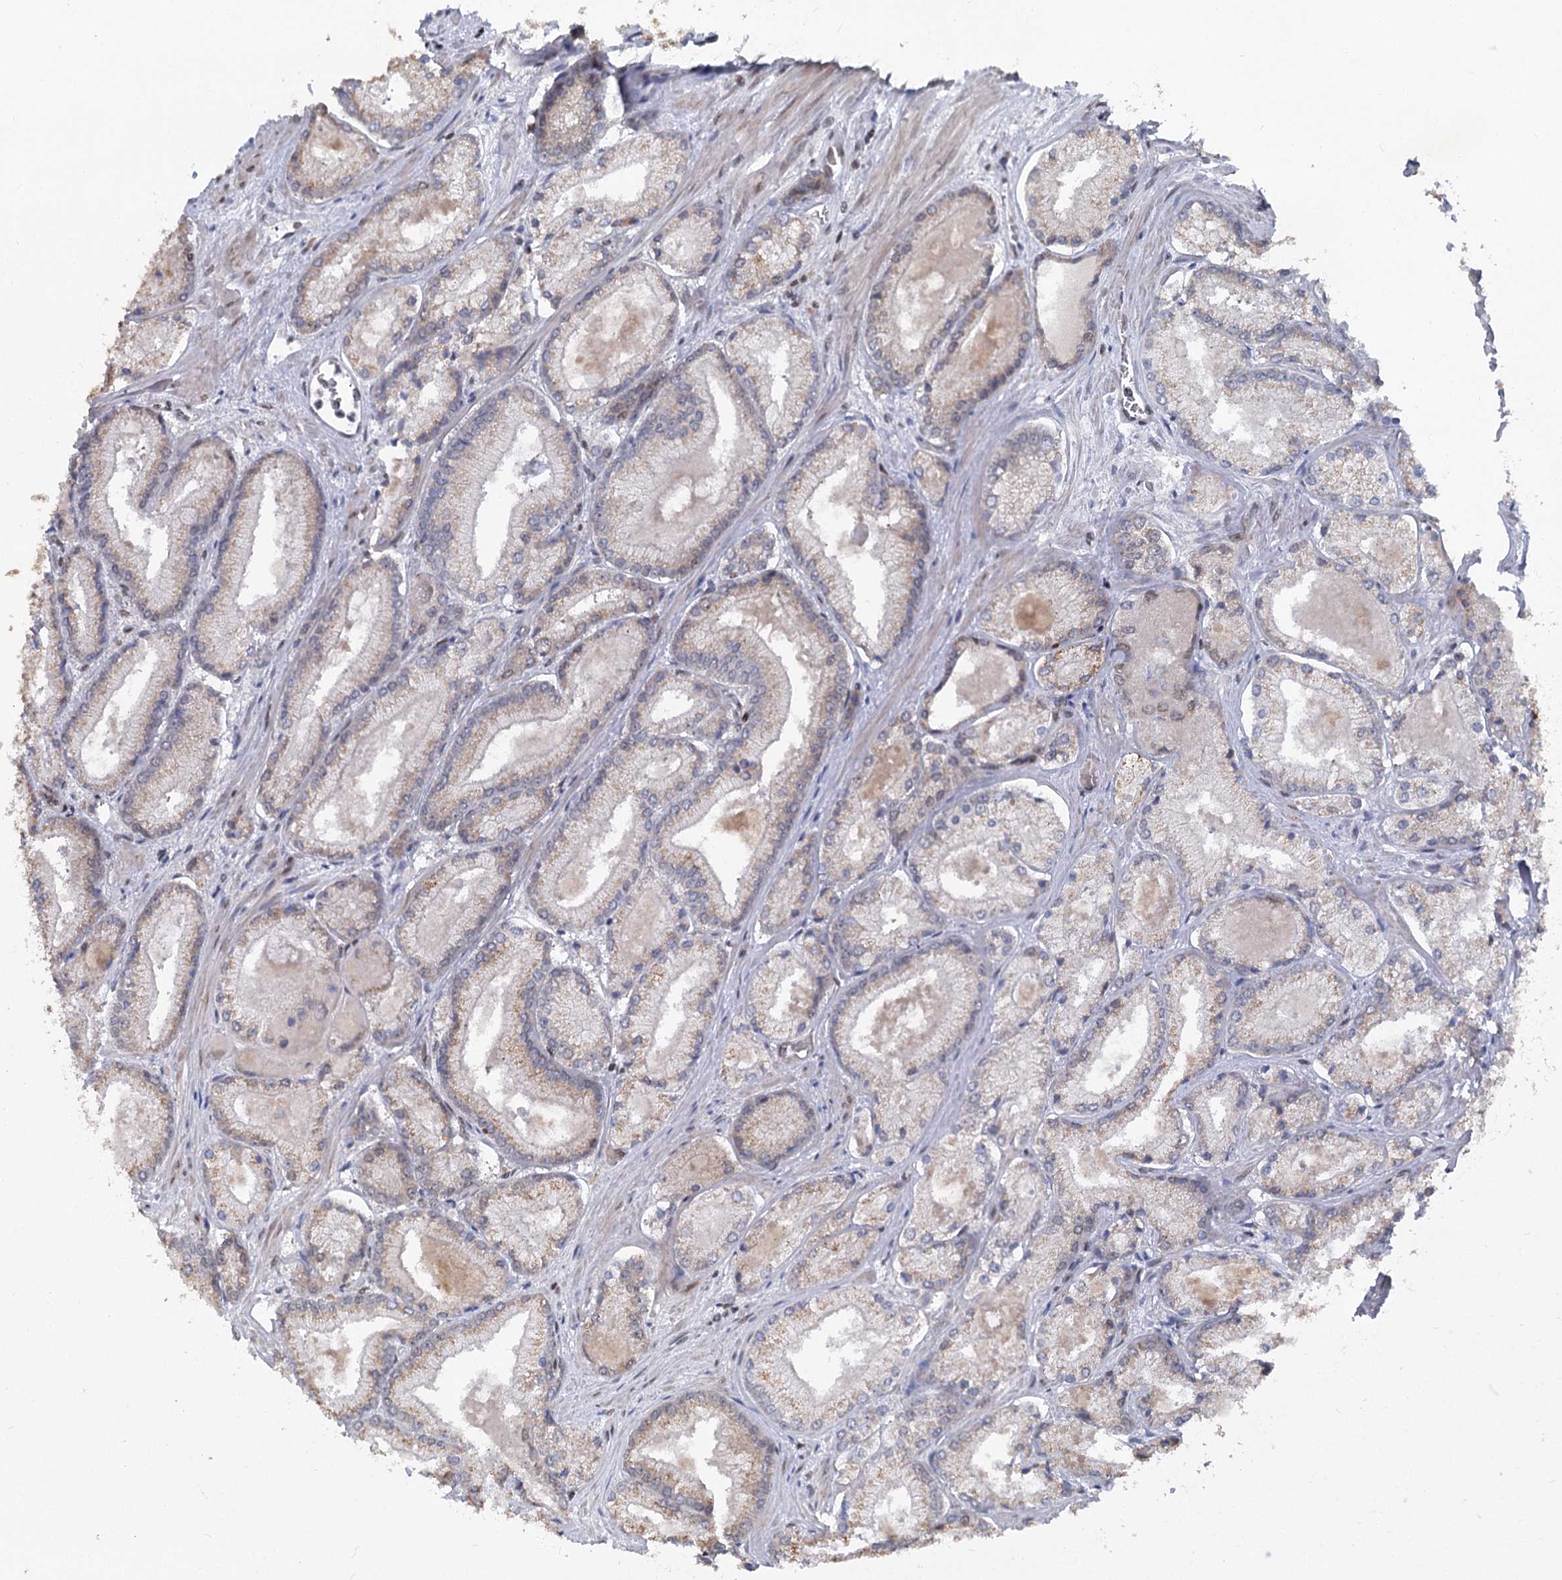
{"staining": {"intensity": "weak", "quantity": ">75%", "location": "cytoplasmic/membranous"}, "tissue": "prostate cancer", "cell_type": "Tumor cells", "image_type": "cancer", "snomed": [{"axis": "morphology", "description": "Adenocarcinoma, Low grade"}, {"axis": "topography", "description": "Prostate"}], "caption": "Prostate cancer tissue displays weak cytoplasmic/membranous staining in about >75% of tumor cells", "gene": "CGGBP1", "patient": {"sex": "male", "age": 74}}